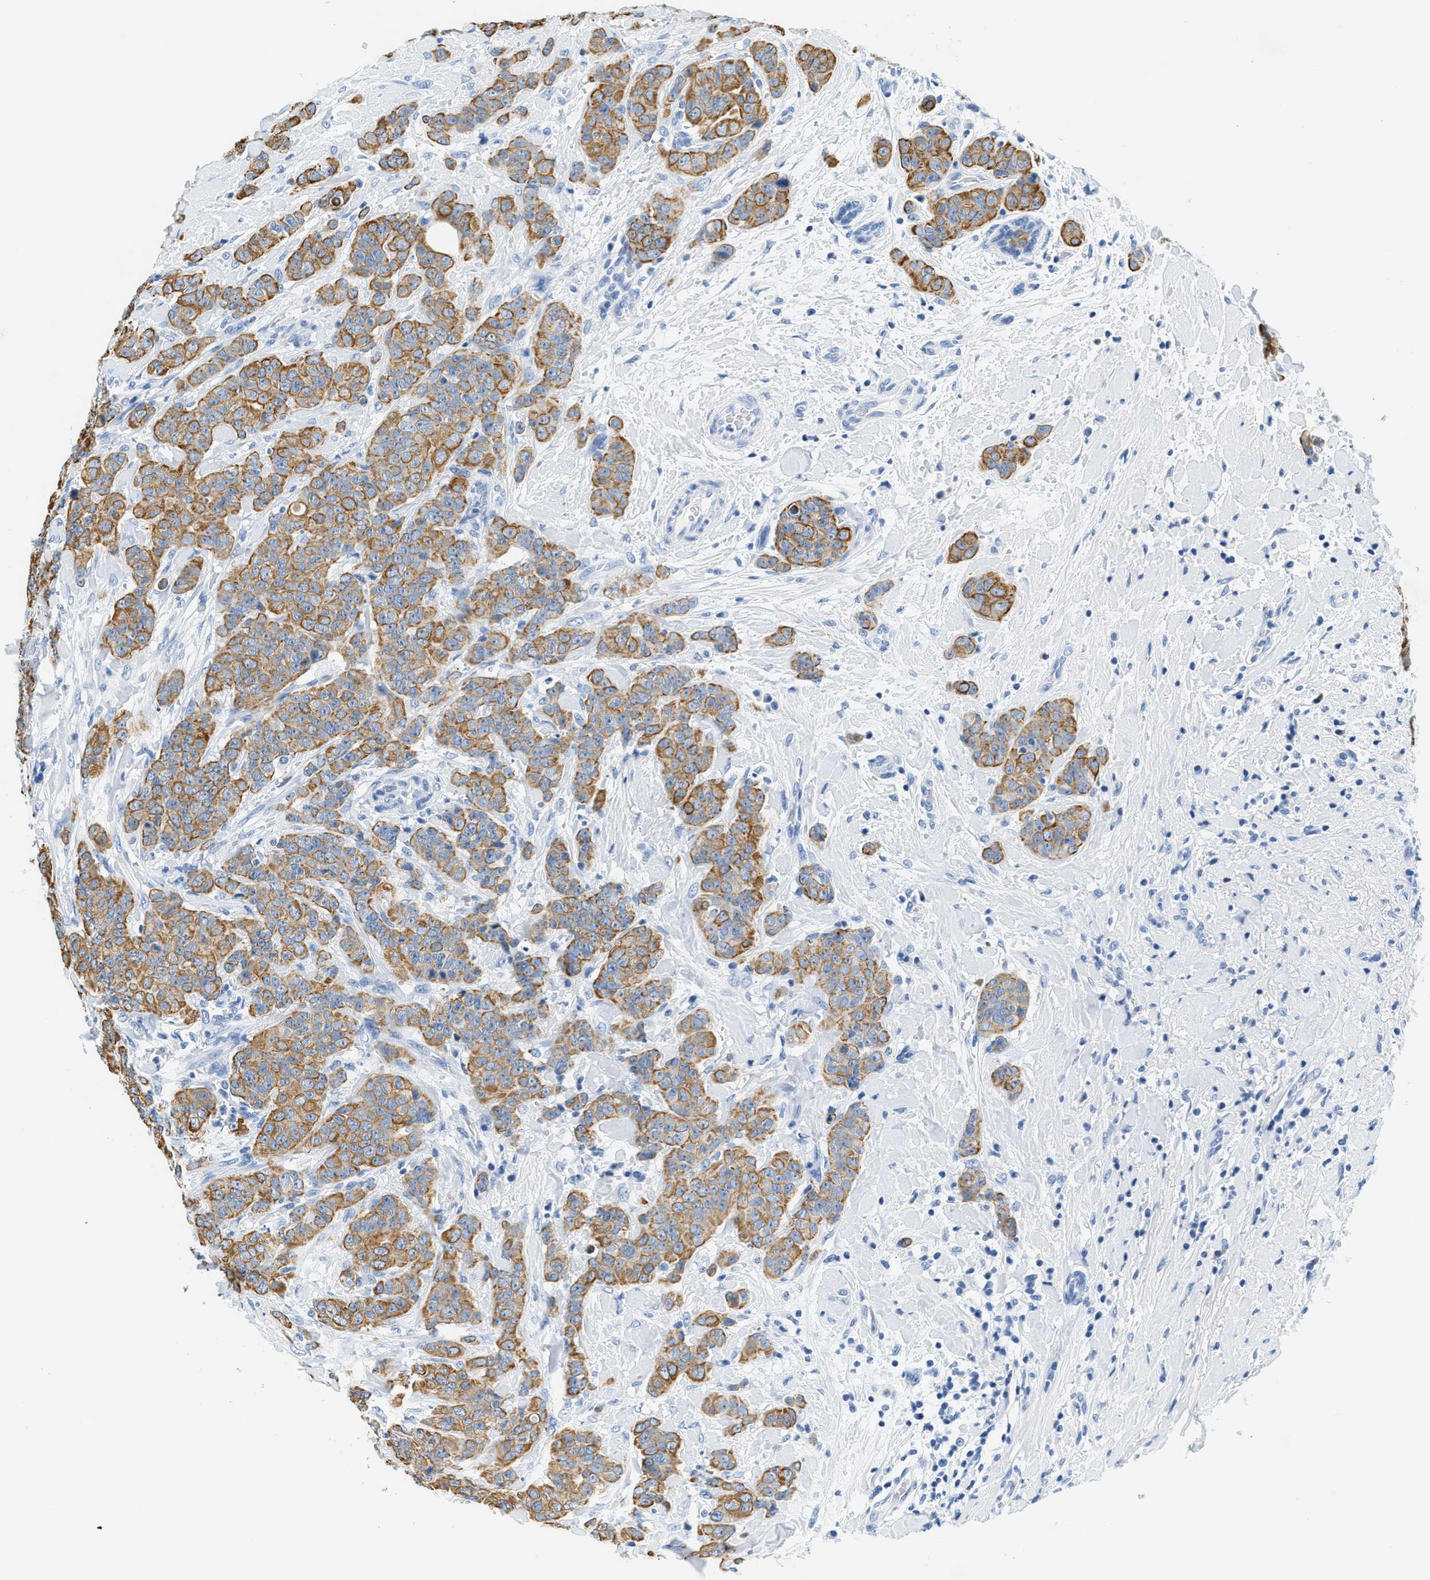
{"staining": {"intensity": "moderate", "quantity": ">75%", "location": "cytoplasmic/membranous"}, "tissue": "breast cancer", "cell_type": "Tumor cells", "image_type": "cancer", "snomed": [{"axis": "morphology", "description": "Normal tissue, NOS"}, {"axis": "morphology", "description": "Duct carcinoma"}, {"axis": "topography", "description": "Breast"}], "caption": "Protein expression by immunohistochemistry shows moderate cytoplasmic/membranous expression in approximately >75% of tumor cells in intraductal carcinoma (breast).", "gene": "STXBP2", "patient": {"sex": "female", "age": 40}}